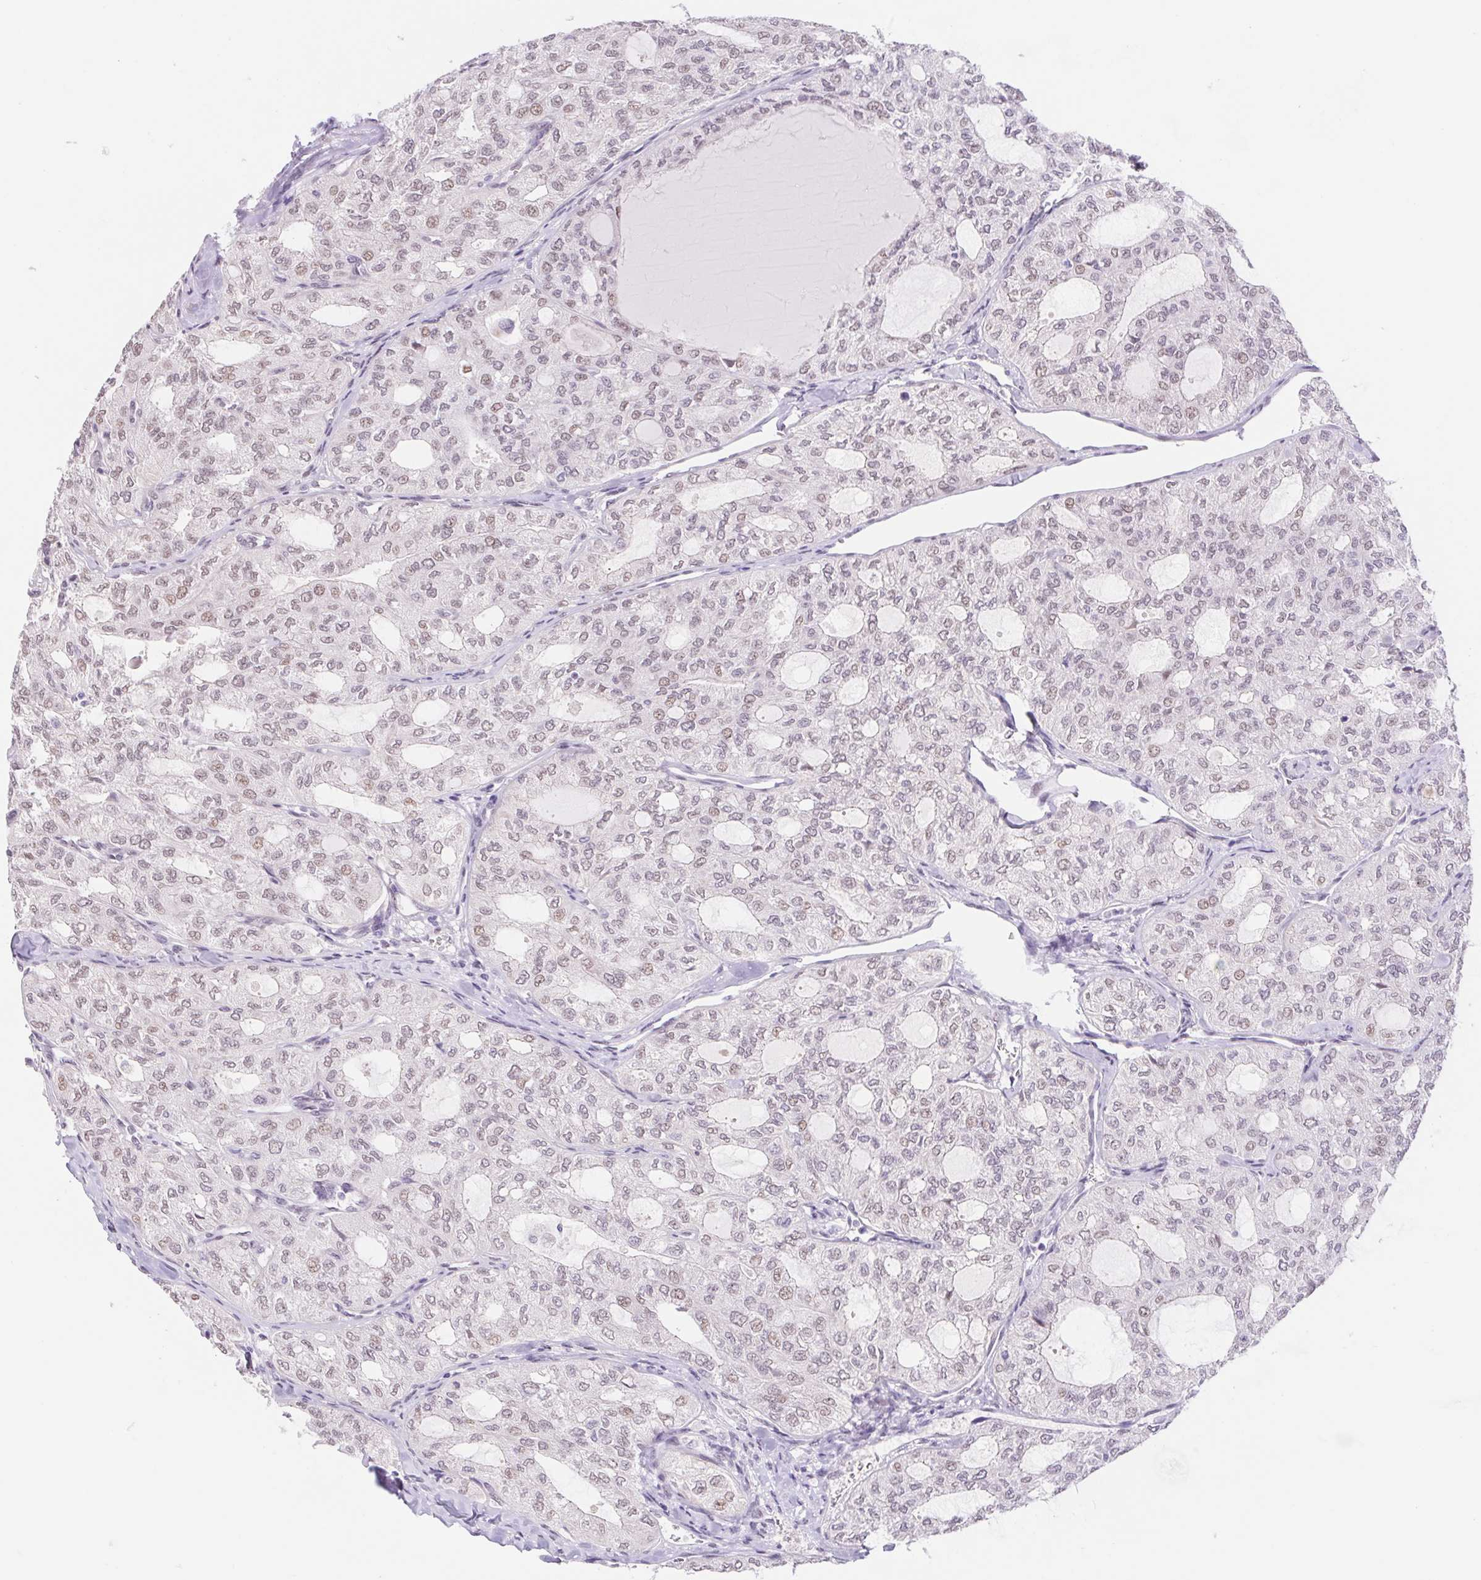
{"staining": {"intensity": "weak", "quantity": "<25%", "location": "nuclear"}, "tissue": "thyroid cancer", "cell_type": "Tumor cells", "image_type": "cancer", "snomed": [{"axis": "morphology", "description": "Follicular adenoma carcinoma, NOS"}, {"axis": "topography", "description": "Thyroid gland"}], "caption": "Immunohistochemical staining of human thyroid cancer (follicular adenoma carcinoma) displays no significant positivity in tumor cells.", "gene": "CAND1", "patient": {"sex": "male", "age": 75}}